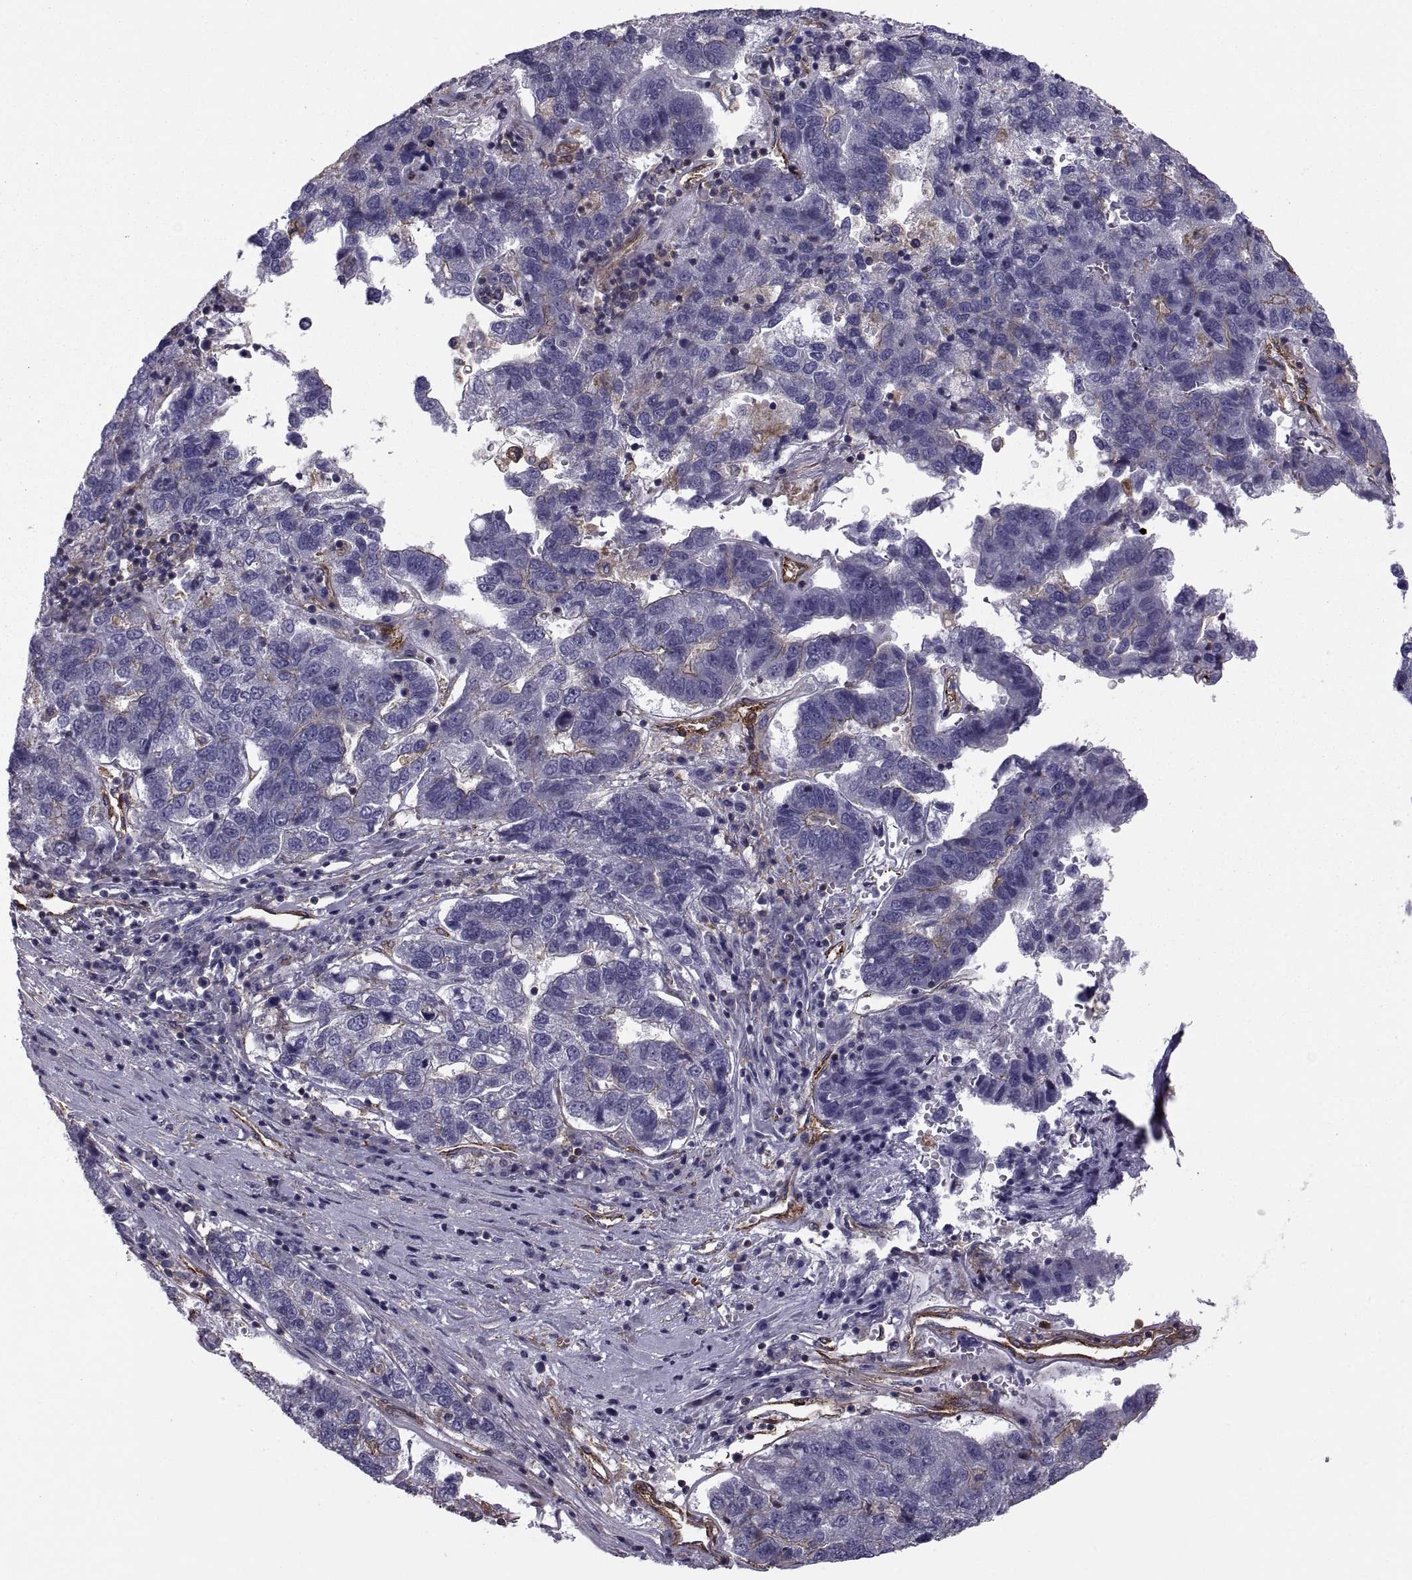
{"staining": {"intensity": "negative", "quantity": "none", "location": "none"}, "tissue": "pancreatic cancer", "cell_type": "Tumor cells", "image_type": "cancer", "snomed": [{"axis": "morphology", "description": "Adenocarcinoma, NOS"}, {"axis": "topography", "description": "Pancreas"}], "caption": "Tumor cells are negative for brown protein staining in pancreatic cancer. The staining was performed using DAB to visualize the protein expression in brown, while the nuclei were stained in blue with hematoxylin (Magnification: 20x).", "gene": "MYH9", "patient": {"sex": "female", "age": 61}}